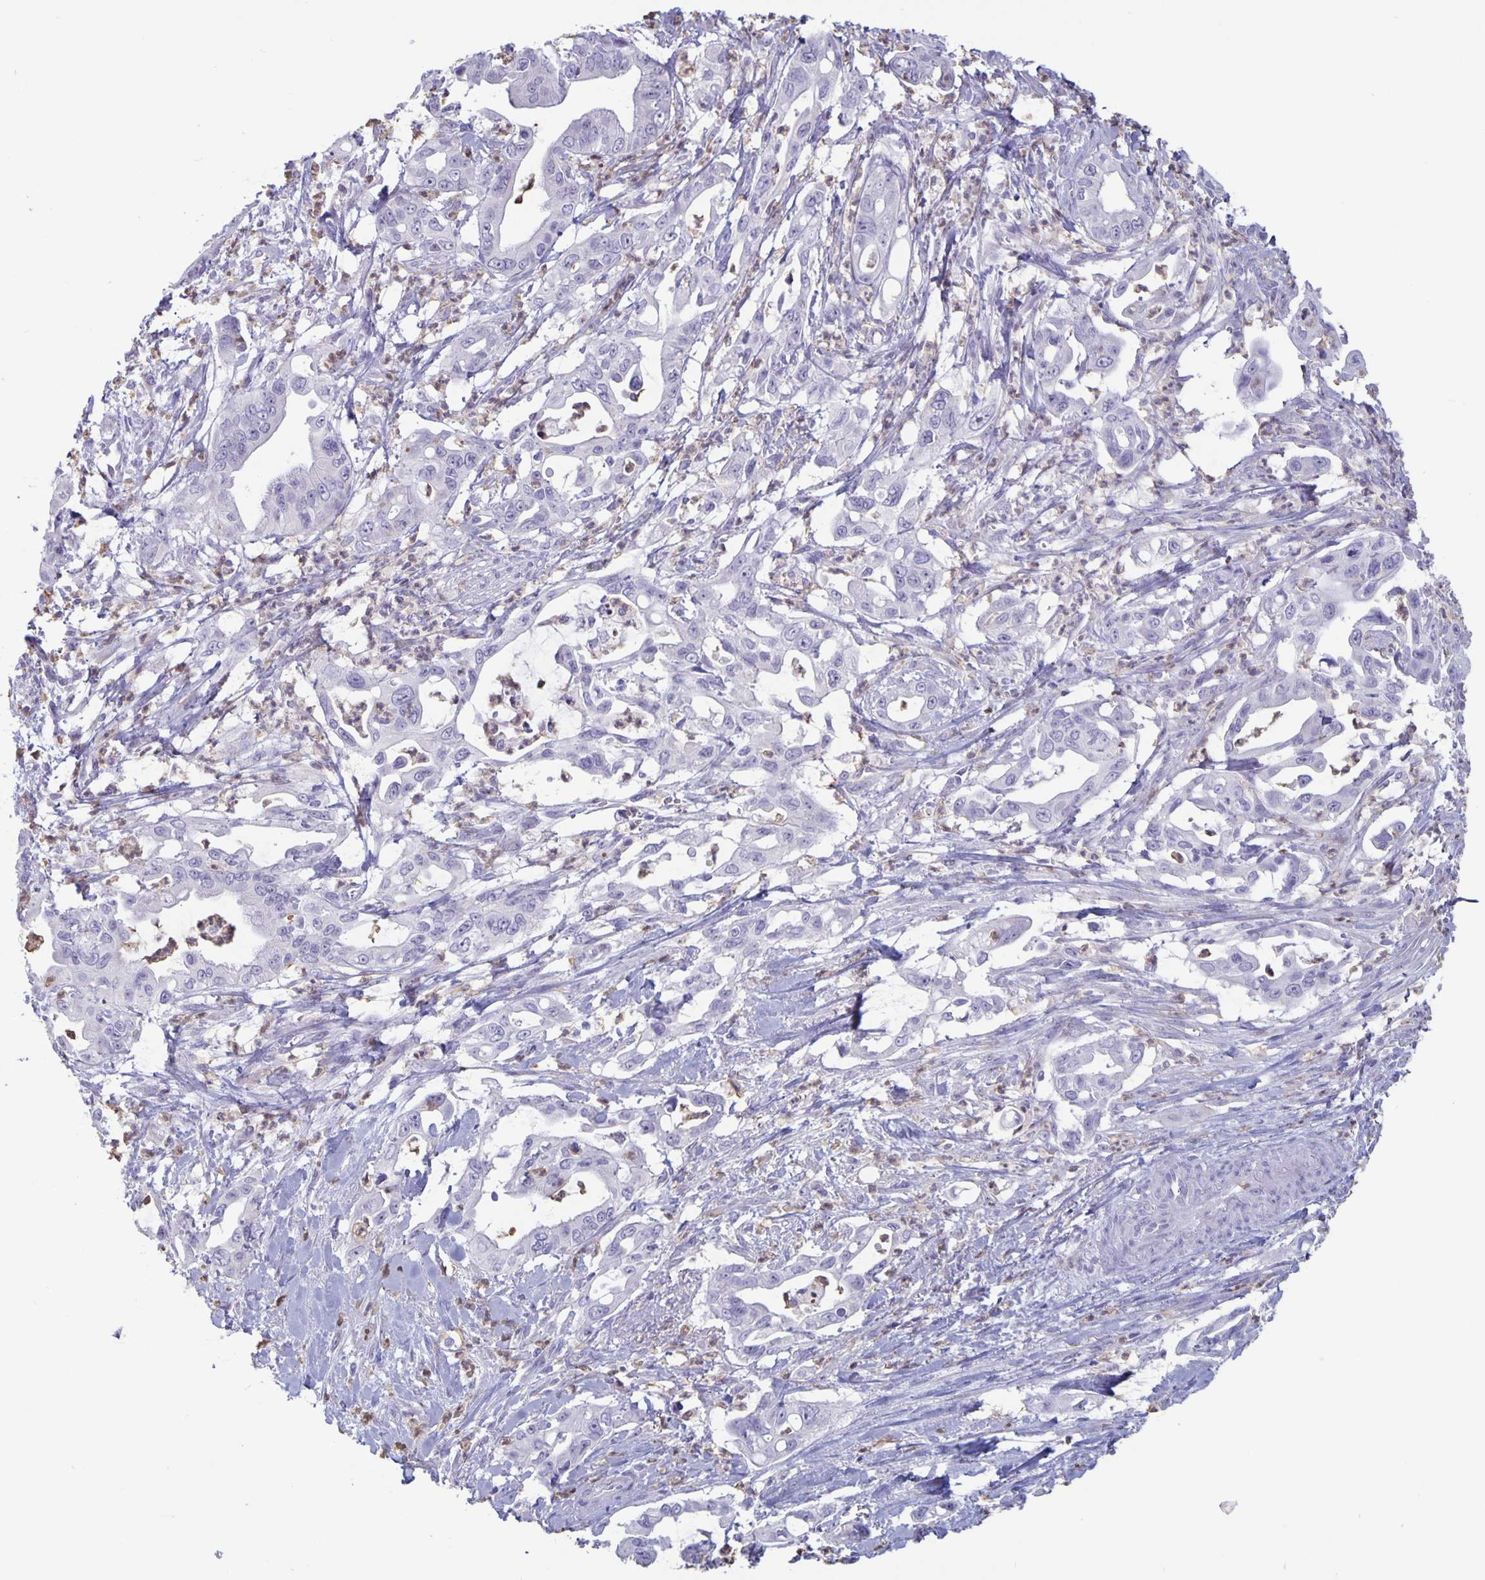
{"staining": {"intensity": "negative", "quantity": "none", "location": "none"}, "tissue": "pancreatic cancer", "cell_type": "Tumor cells", "image_type": "cancer", "snomed": [{"axis": "morphology", "description": "Adenocarcinoma, NOS"}, {"axis": "topography", "description": "Pancreas"}], "caption": "High magnification brightfield microscopy of pancreatic cancer (adenocarcinoma) stained with DAB (3,3'-diaminobenzidine) (brown) and counterstained with hematoxylin (blue): tumor cells show no significant staining.", "gene": "PLCB3", "patient": {"sex": "male", "age": 61}}